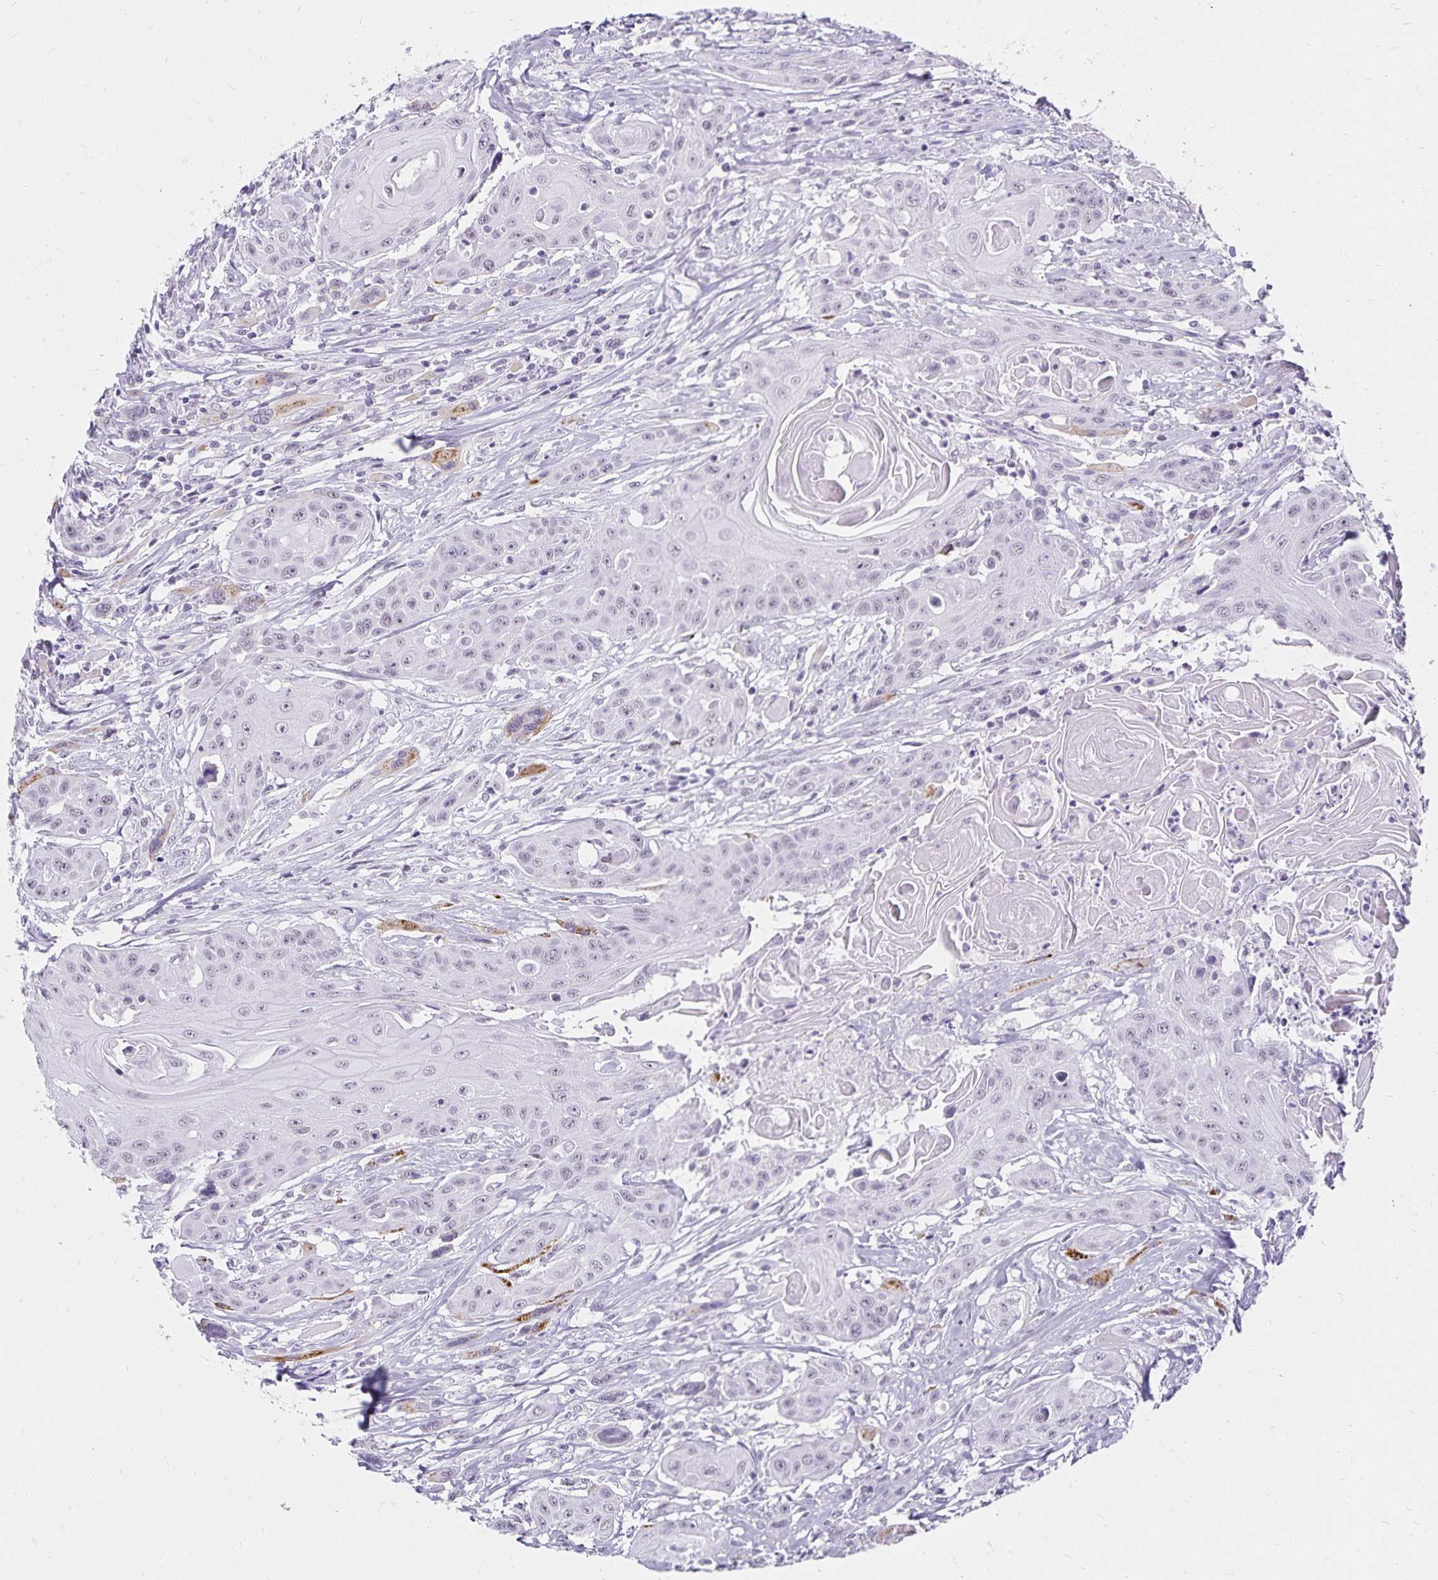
{"staining": {"intensity": "negative", "quantity": "none", "location": "none"}, "tissue": "head and neck cancer", "cell_type": "Tumor cells", "image_type": "cancer", "snomed": [{"axis": "morphology", "description": "Squamous cell carcinoma, NOS"}, {"axis": "topography", "description": "Oral tissue"}, {"axis": "topography", "description": "Head-Neck"}, {"axis": "topography", "description": "Neck, NOS"}], "caption": "Head and neck squamous cell carcinoma stained for a protein using immunohistochemistry (IHC) displays no expression tumor cells.", "gene": "C20orf85", "patient": {"sex": "female", "age": 55}}